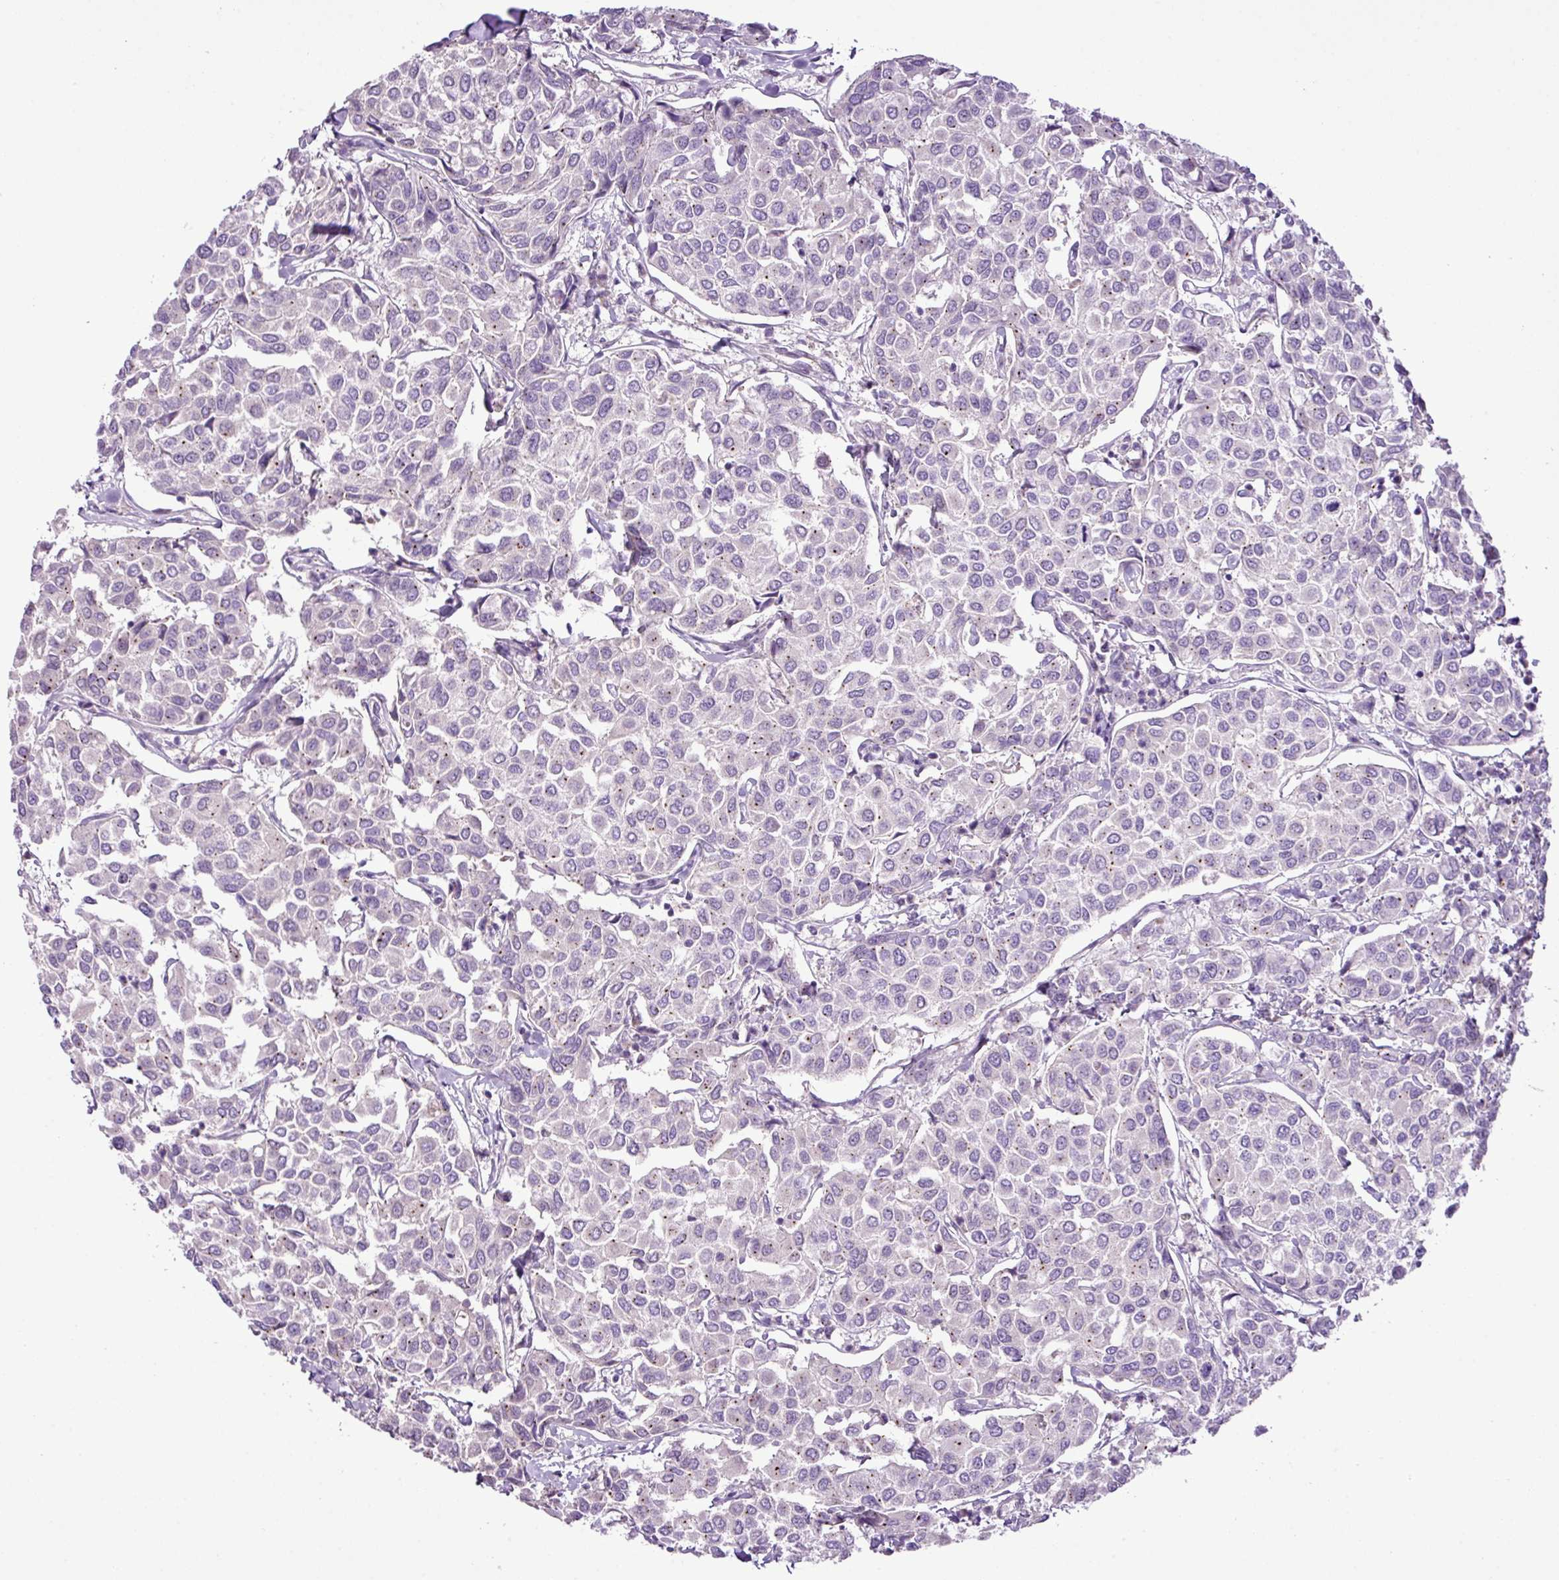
{"staining": {"intensity": "moderate", "quantity": "<25%", "location": "cytoplasmic/membranous"}, "tissue": "breast cancer", "cell_type": "Tumor cells", "image_type": "cancer", "snomed": [{"axis": "morphology", "description": "Duct carcinoma"}, {"axis": "topography", "description": "Breast"}], "caption": "Human breast cancer (invasive ductal carcinoma) stained for a protein (brown) shows moderate cytoplasmic/membranous positive positivity in about <25% of tumor cells.", "gene": "DNAJB13", "patient": {"sex": "female", "age": 55}}